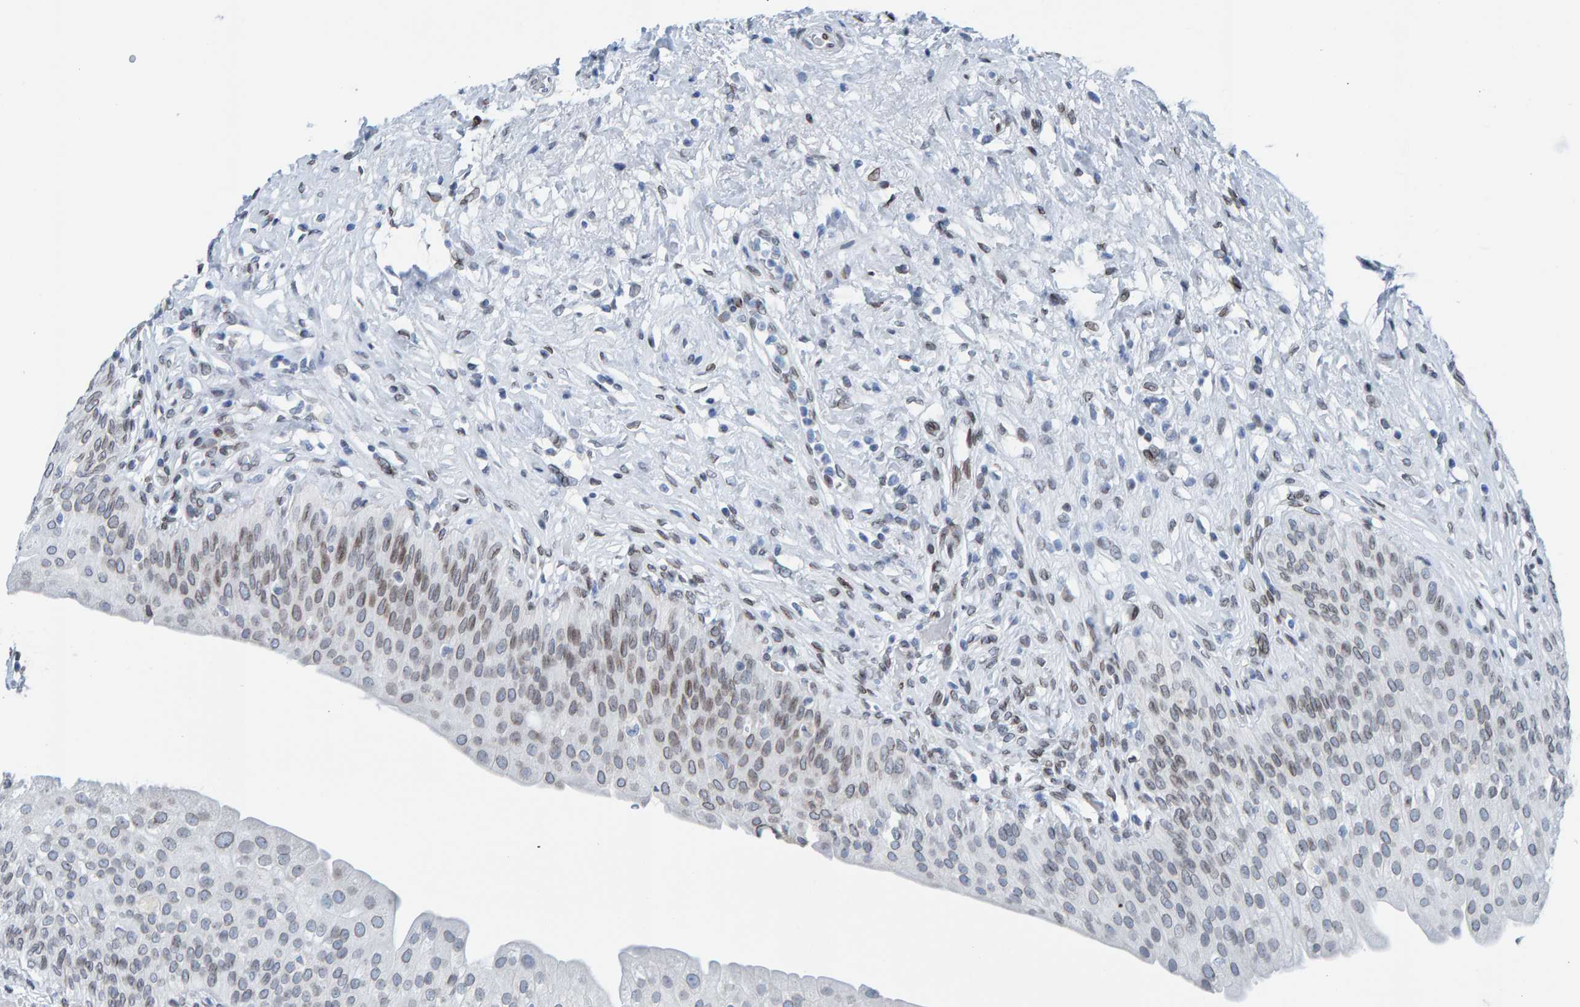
{"staining": {"intensity": "moderate", "quantity": "<25%", "location": "cytoplasmic/membranous,nuclear"}, "tissue": "urinary bladder", "cell_type": "Urothelial cells", "image_type": "normal", "snomed": [{"axis": "morphology", "description": "Normal tissue, NOS"}, {"axis": "topography", "description": "Urinary bladder"}], "caption": "Brown immunohistochemical staining in unremarkable human urinary bladder demonstrates moderate cytoplasmic/membranous,nuclear staining in approximately <25% of urothelial cells.", "gene": "LMNB2", "patient": {"sex": "male", "age": 46}}